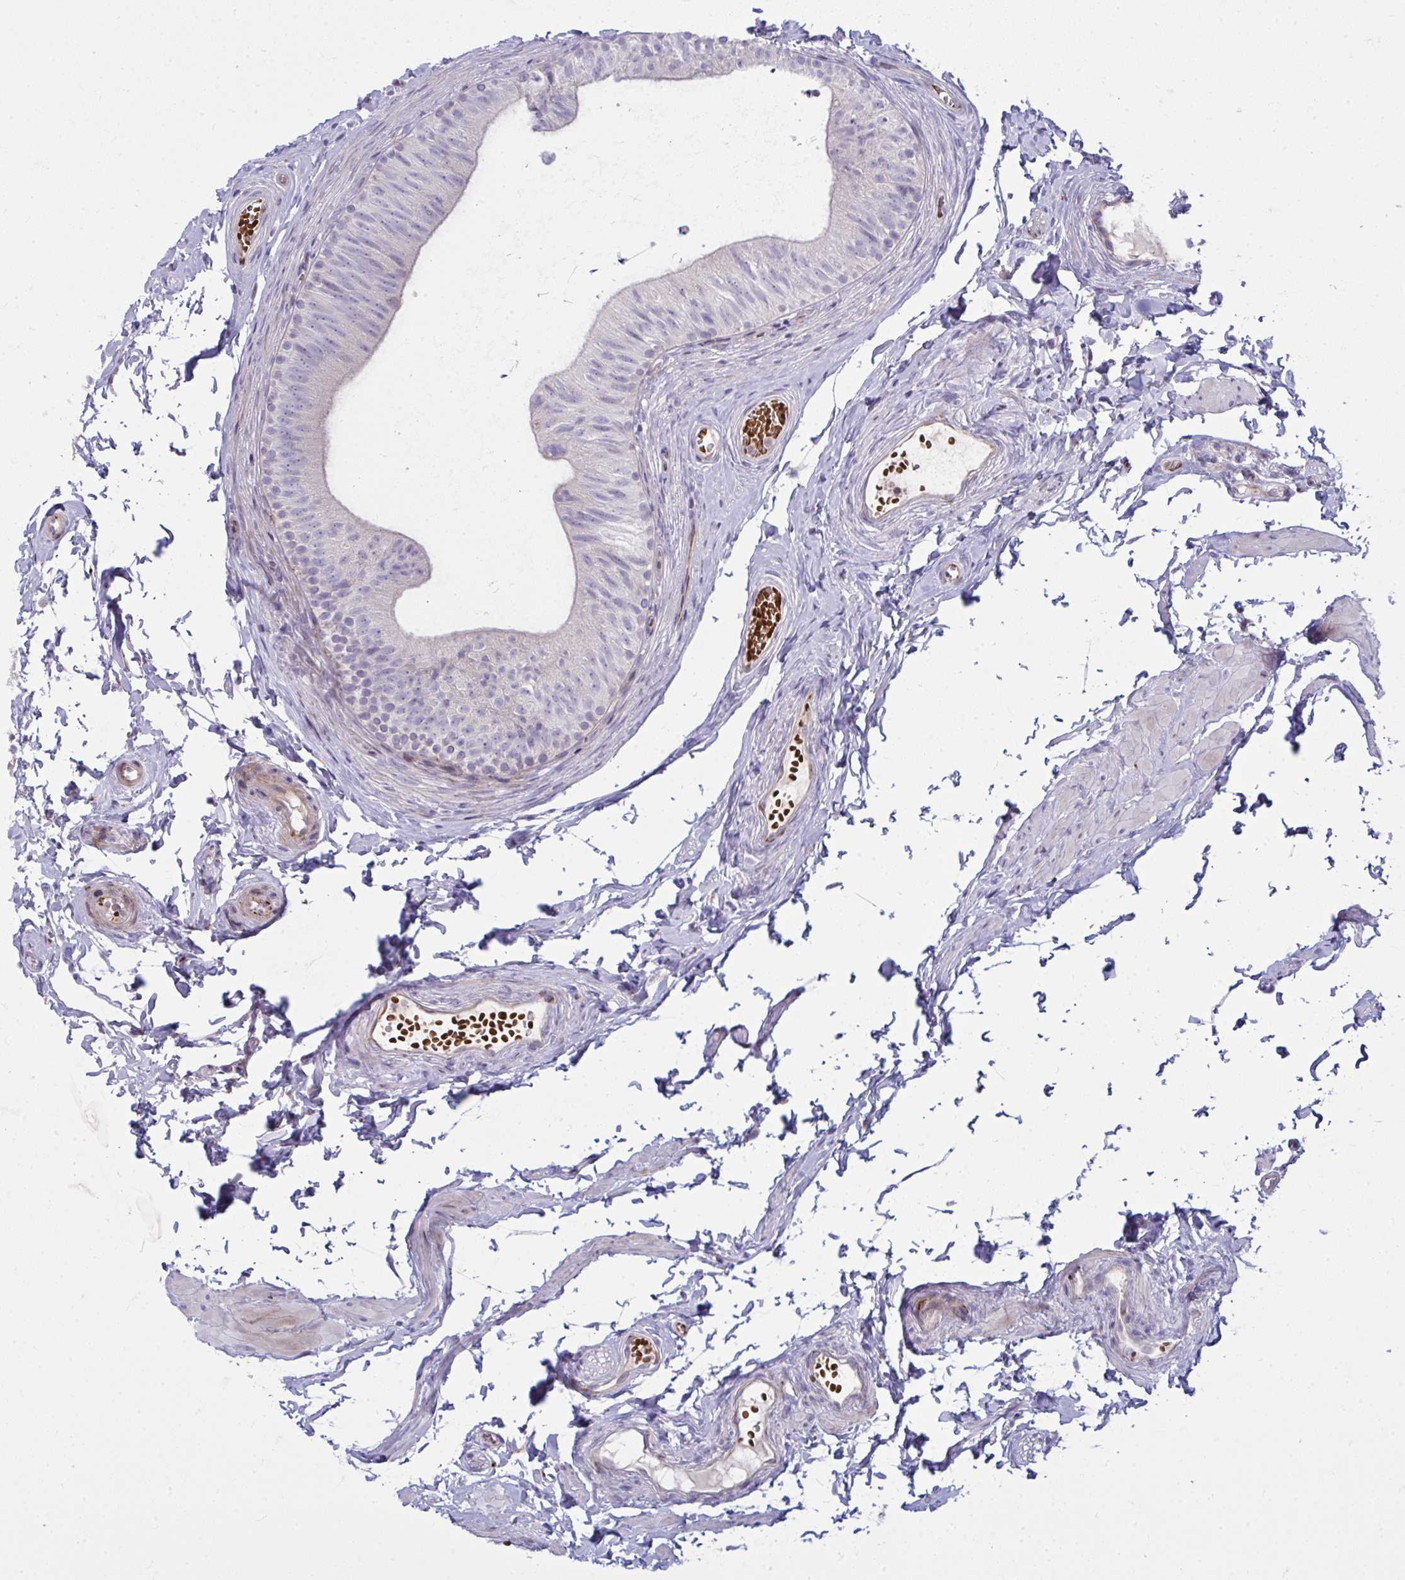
{"staining": {"intensity": "negative", "quantity": "none", "location": "none"}, "tissue": "epididymis", "cell_type": "Glandular cells", "image_type": "normal", "snomed": [{"axis": "morphology", "description": "Normal tissue, NOS"}, {"axis": "topography", "description": "Epididymis, spermatic cord, NOS"}, {"axis": "topography", "description": "Epididymis"}, {"axis": "topography", "description": "Peripheral nerve tissue"}], "caption": "DAB immunohistochemical staining of normal human epididymis reveals no significant staining in glandular cells.", "gene": "SLC14A1", "patient": {"sex": "male", "age": 29}}